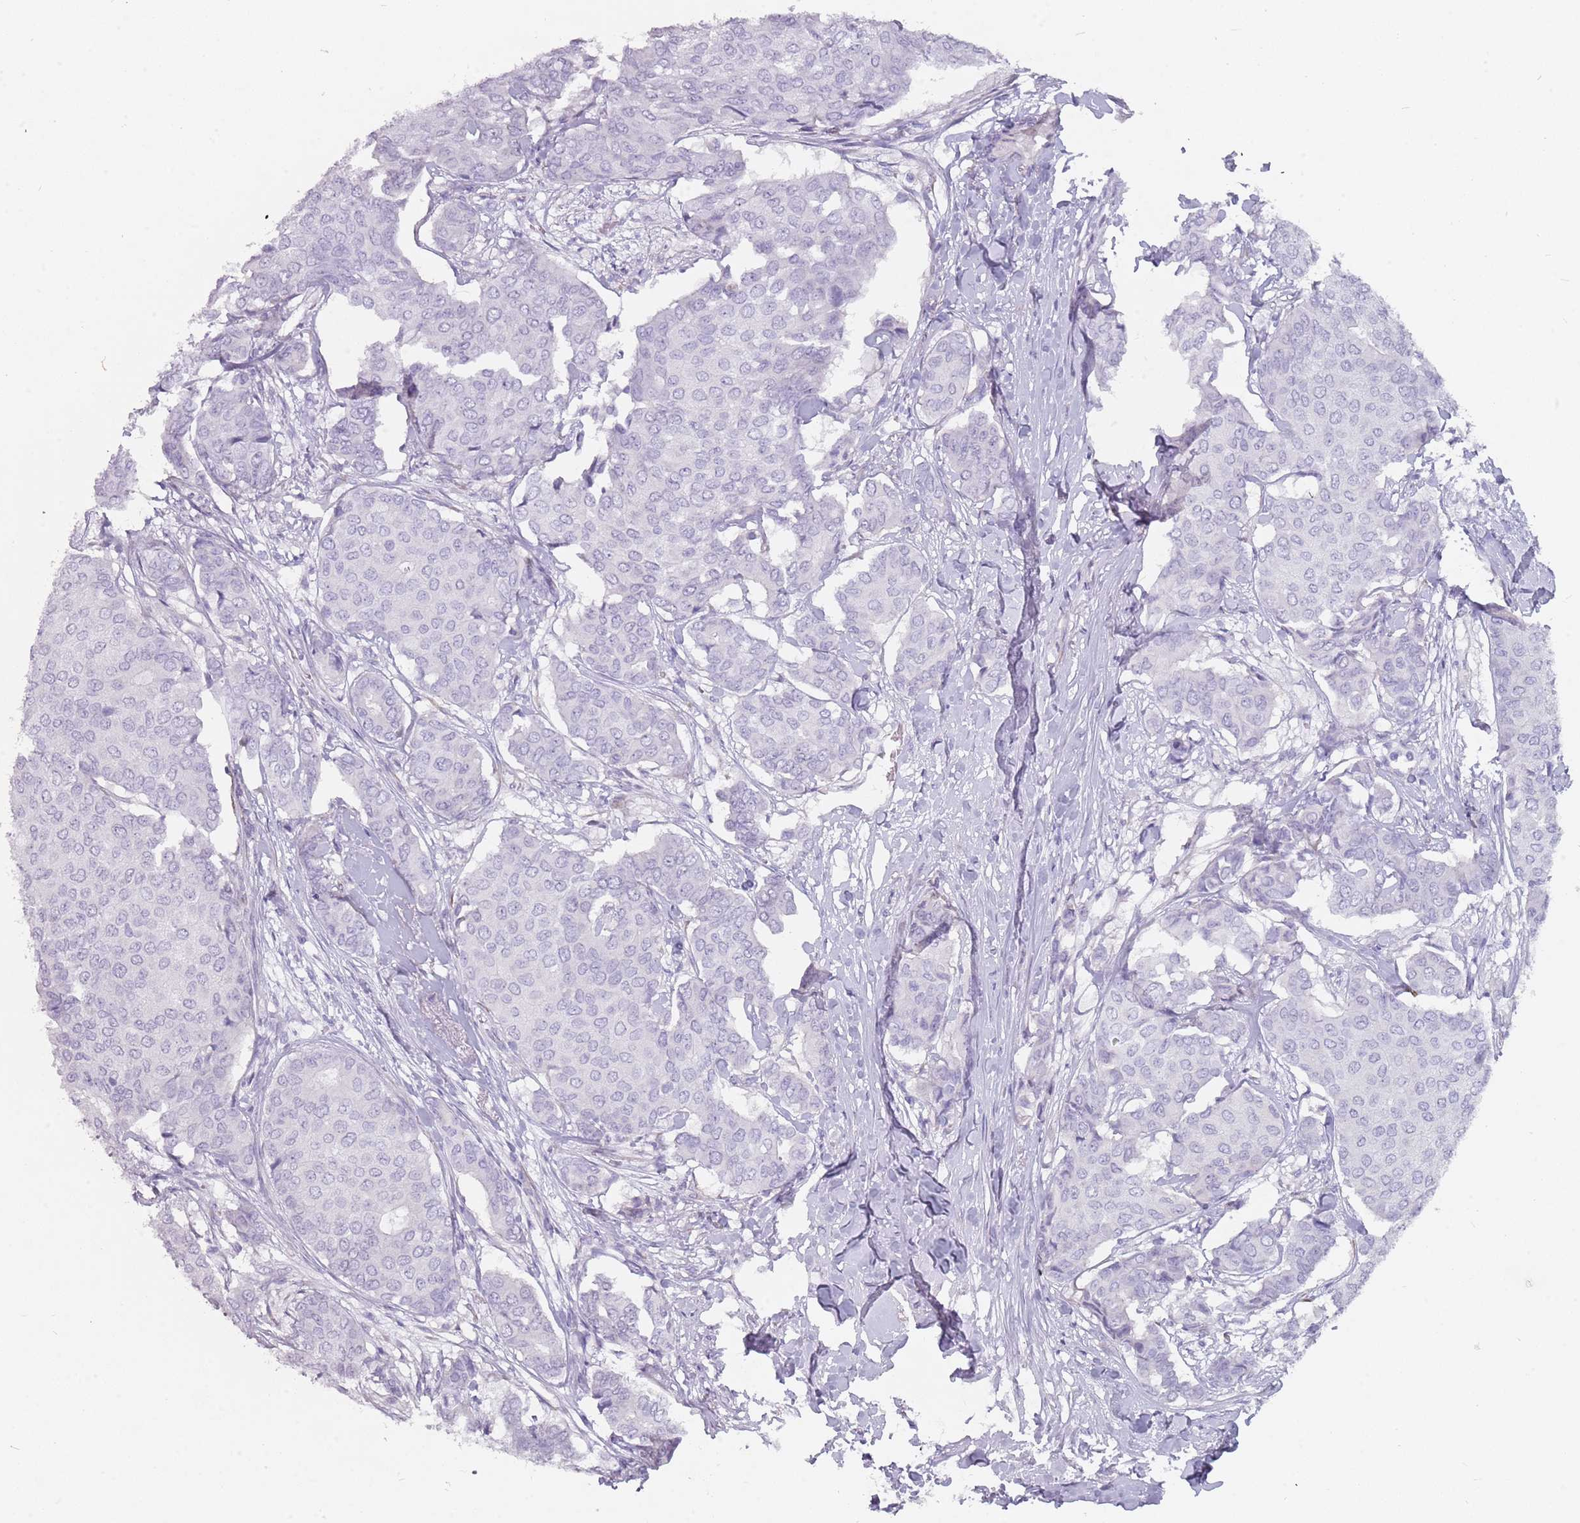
{"staining": {"intensity": "negative", "quantity": "none", "location": "none"}, "tissue": "breast cancer", "cell_type": "Tumor cells", "image_type": "cancer", "snomed": [{"axis": "morphology", "description": "Duct carcinoma"}, {"axis": "topography", "description": "Breast"}], "caption": "High magnification brightfield microscopy of breast cancer (invasive ductal carcinoma) stained with DAB (brown) and counterstained with hematoxylin (blue): tumor cells show no significant staining. The staining was performed using DAB (3,3'-diaminobenzidine) to visualize the protein expression in brown, while the nuclei were stained in blue with hematoxylin (Magnification: 20x).", "gene": "DDX4", "patient": {"sex": "female", "age": 75}}